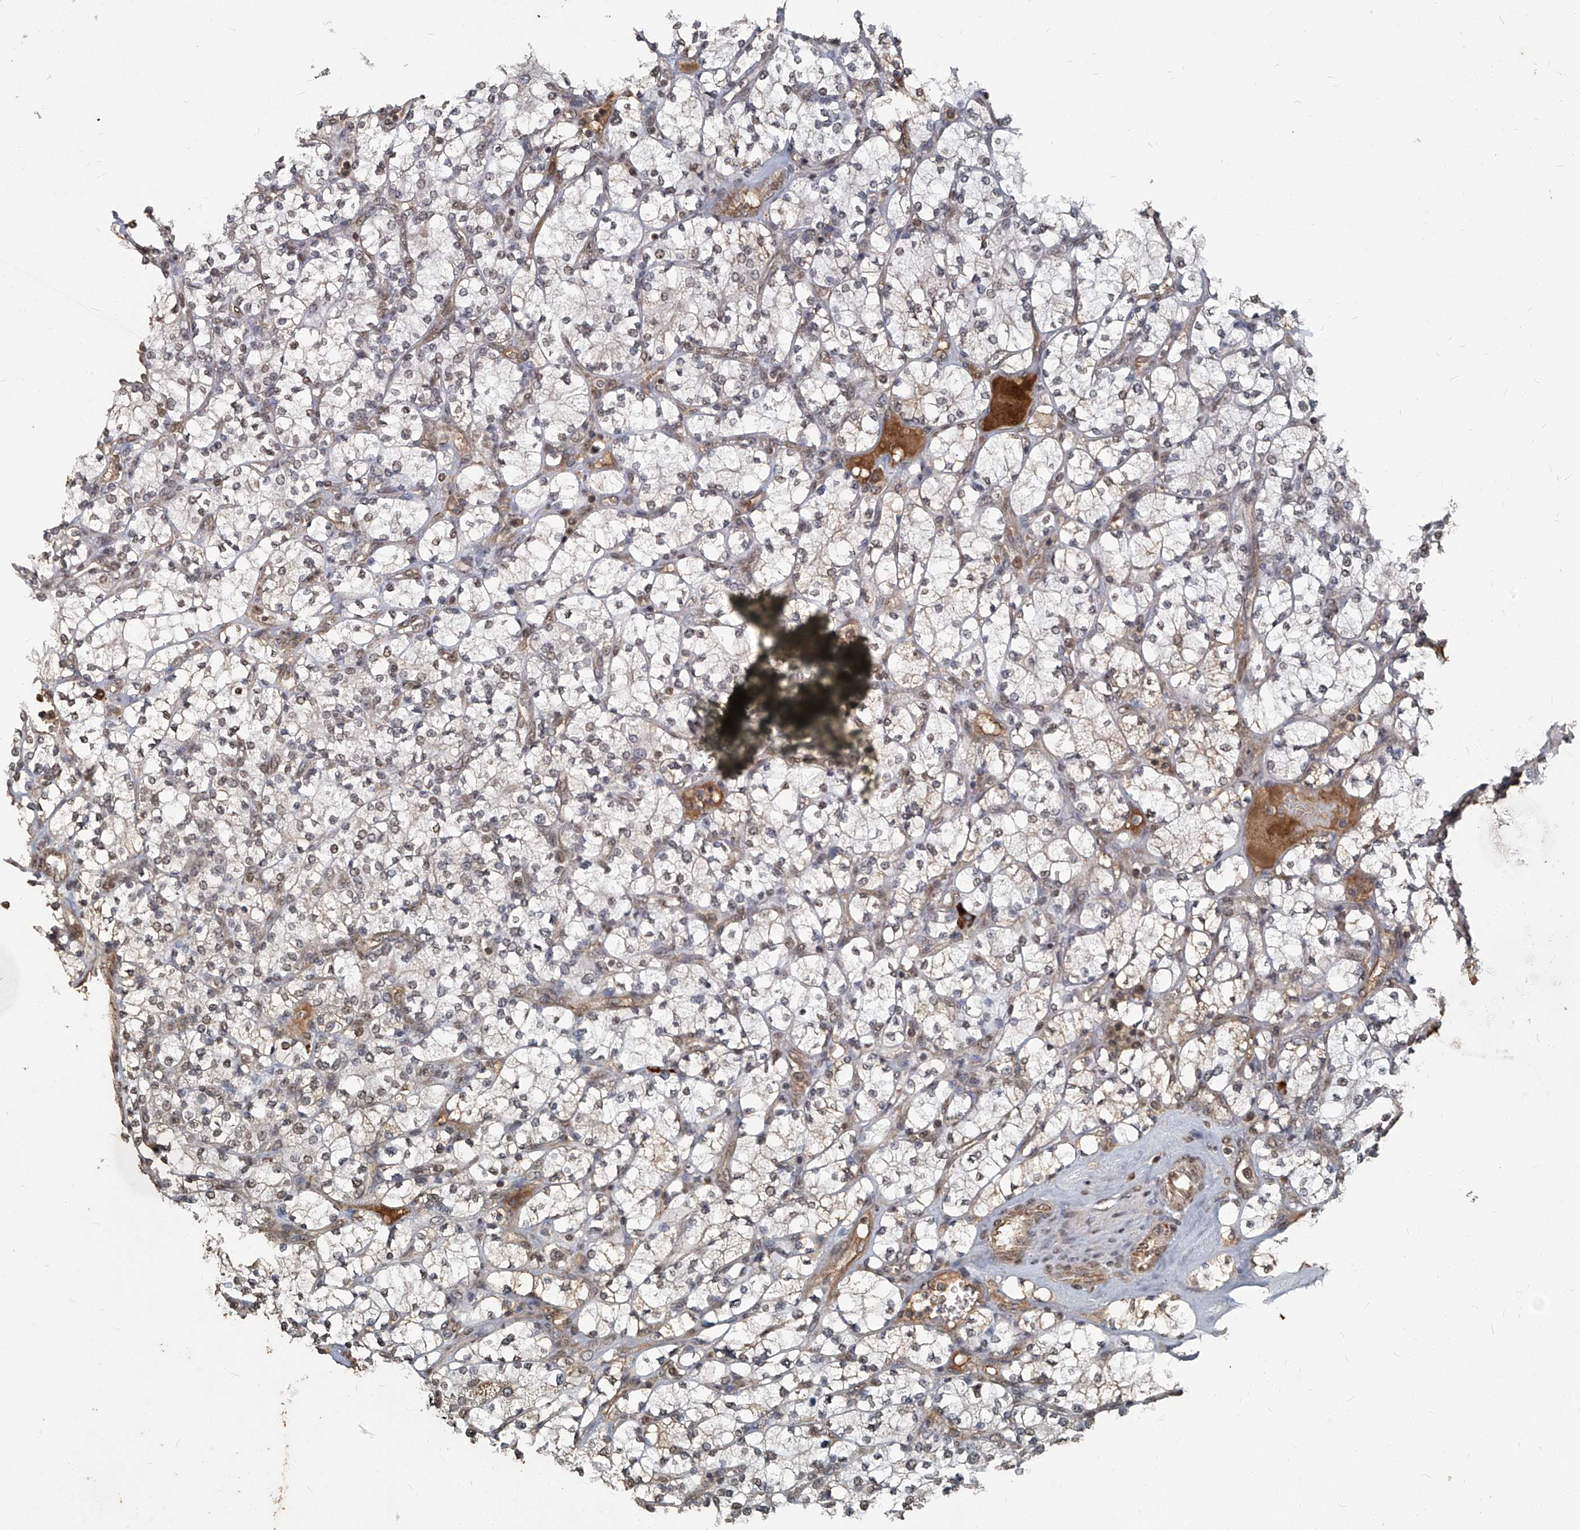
{"staining": {"intensity": "weak", "quantity": ">75%", "location": "nuclear"}, "tissue": "renal cancer", "cell_type": "Tumor cells", "image_type": "cancer", "snomed": [{"axis": "morphology", "description": "Adenocarcinoma, NOS"}, {"axis": "topography", "description": "Kidney"}], "caption": "High-power microscopy captured an IHC image of adenocarcinoma (renal), revealing weak nuclear staining in approximately >75% of tumor cells. The staining is performed using DAB (3,3'-diaminobenzidine) brown chromogen to label protein expression. The nuclei are counter-stained blue using hematoxylin.", "gene": "GPR132", "patient": {"sex": "male", "age": 77}}